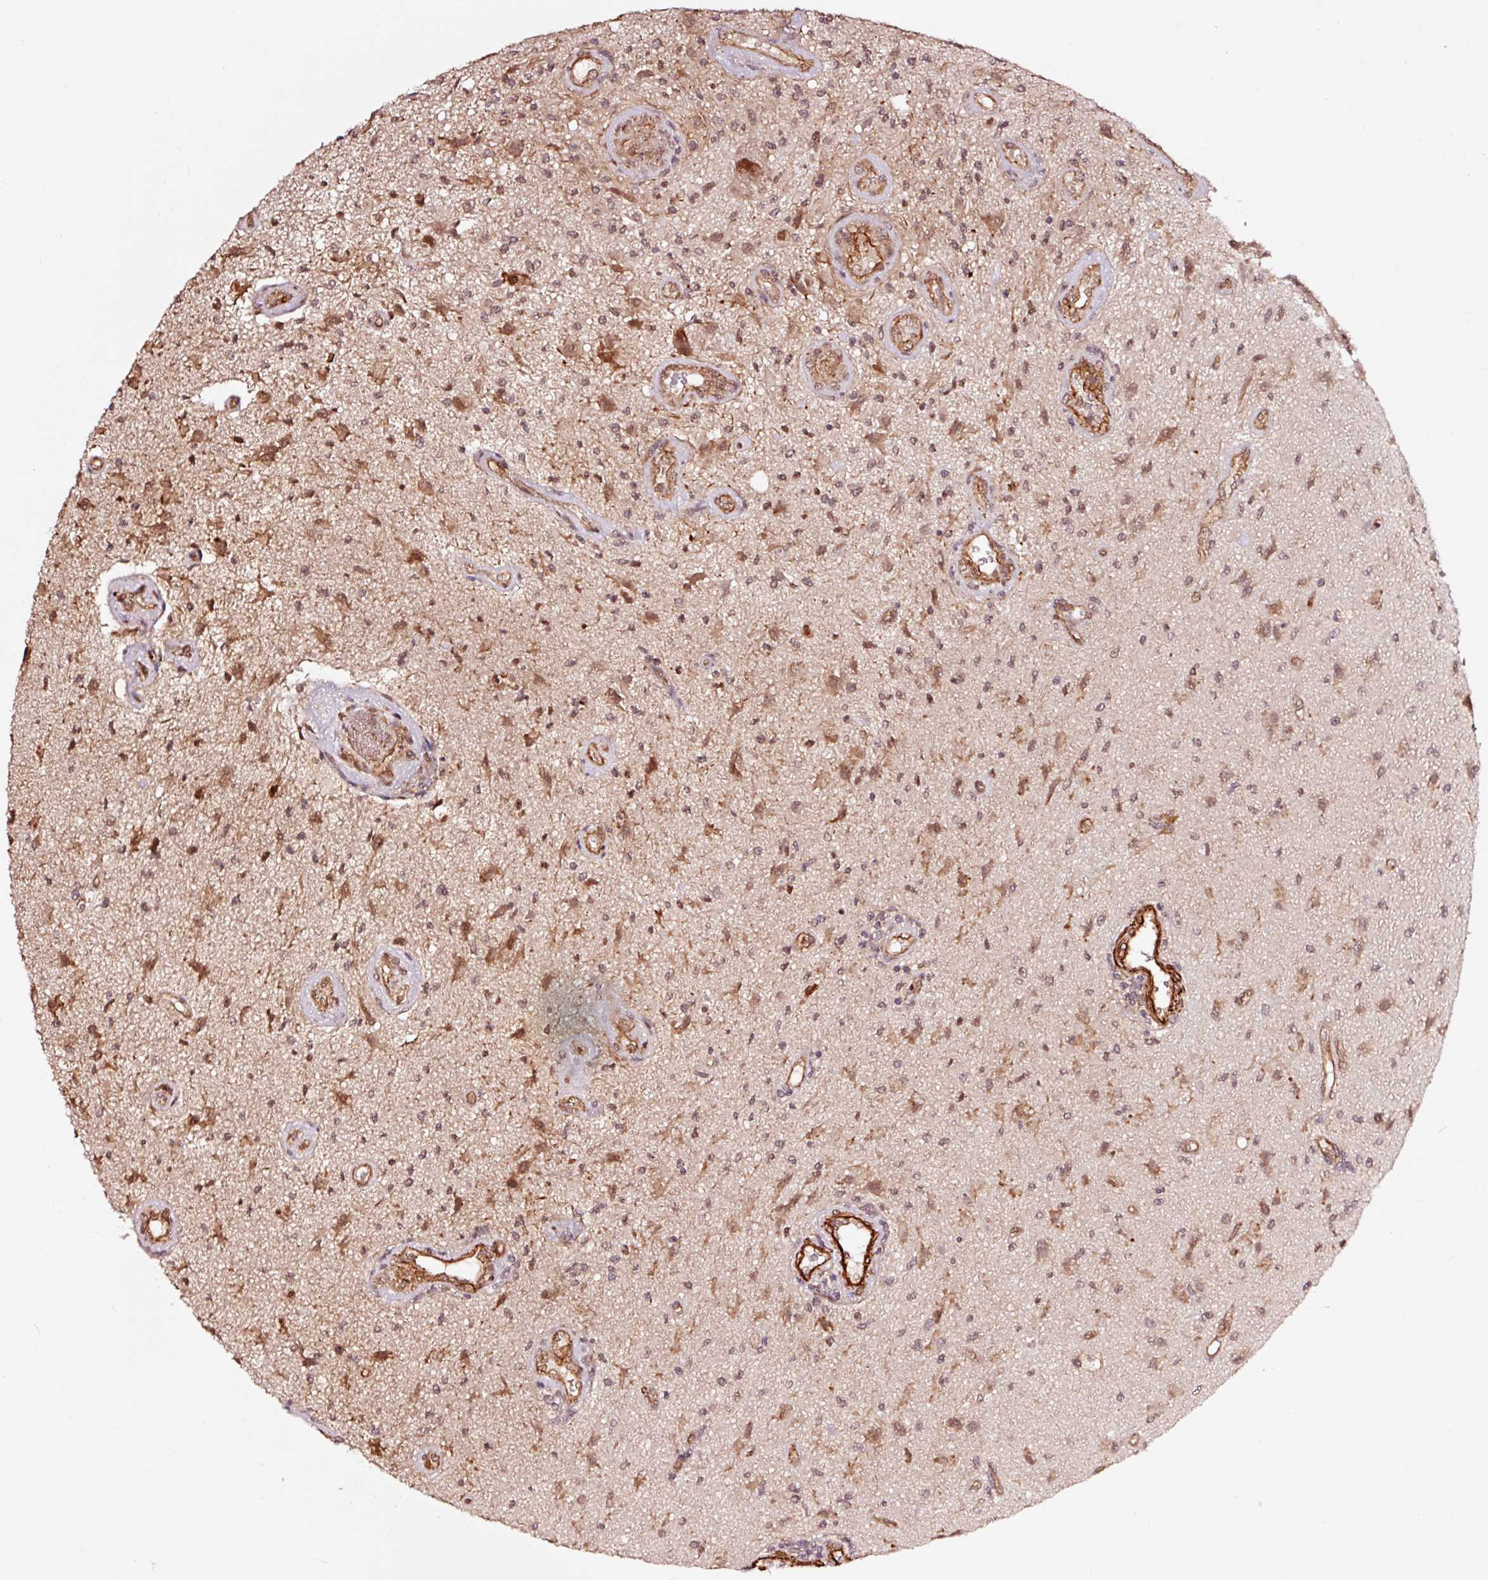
{"staining": {"intensity": "moderate", "quantity": ">75%", "location": "nuclear"}, "tissue": "glioma", "cell_type": "Tumor cells", "image_type": "cancer", "snomed": [{"axis": "morphology", "description": "Glioma, malignant, High grade"}, {"axis": "topography", "description": "Brain"}], "caption": "IHC staining of glioma, which shows medium levels of moderate nuclear expression in about >75% of tumor cells indicating moderate nuclear protein staining. The staining was performed using DAB (3,3'-diaminobenzidine) (brown) for protein detection and nuclei were counterstained in hematoxylin (blue).", "gene": "TPM1", "patient": {"sex": "male", "age": 67}}